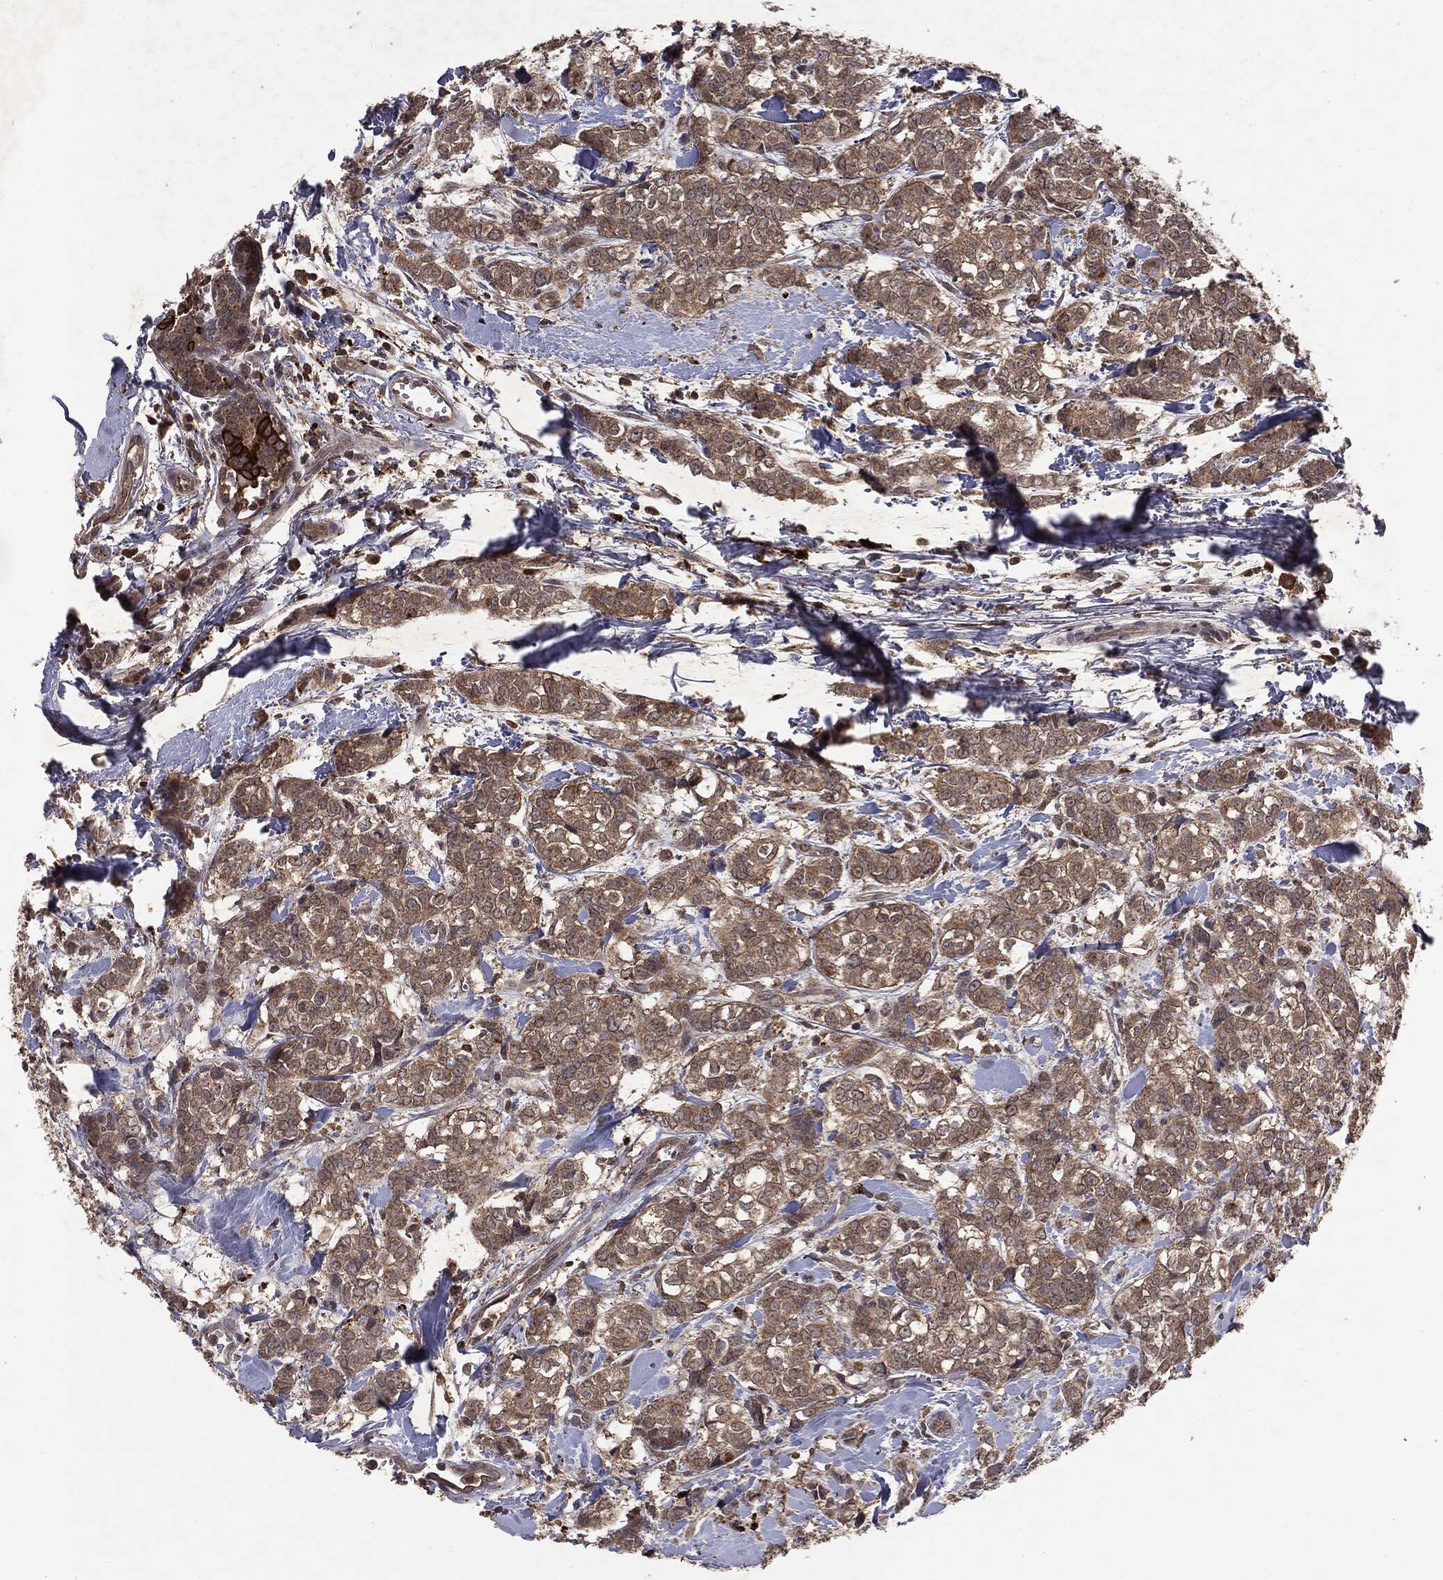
{"staining": {"intensity": "weak", "quantity": ">75%", "location": "cytoplasmic/membranous"}, "tissue": "breast cancer", "cell_type": "Tumor cells", "image_type": "cancer", "snomed": [{"axis": "morphology", "description": "Duct carcinoma"}, {"axis": "topography", "description": "Breast"}], "caption": "Human breast cancer stained with a brown dye exhibits weak cytoplasmic/membranous positive staining in about >75% of tumor cells.", "gene": "MTOR", "patient": {"sex": "female", "age": 61}}